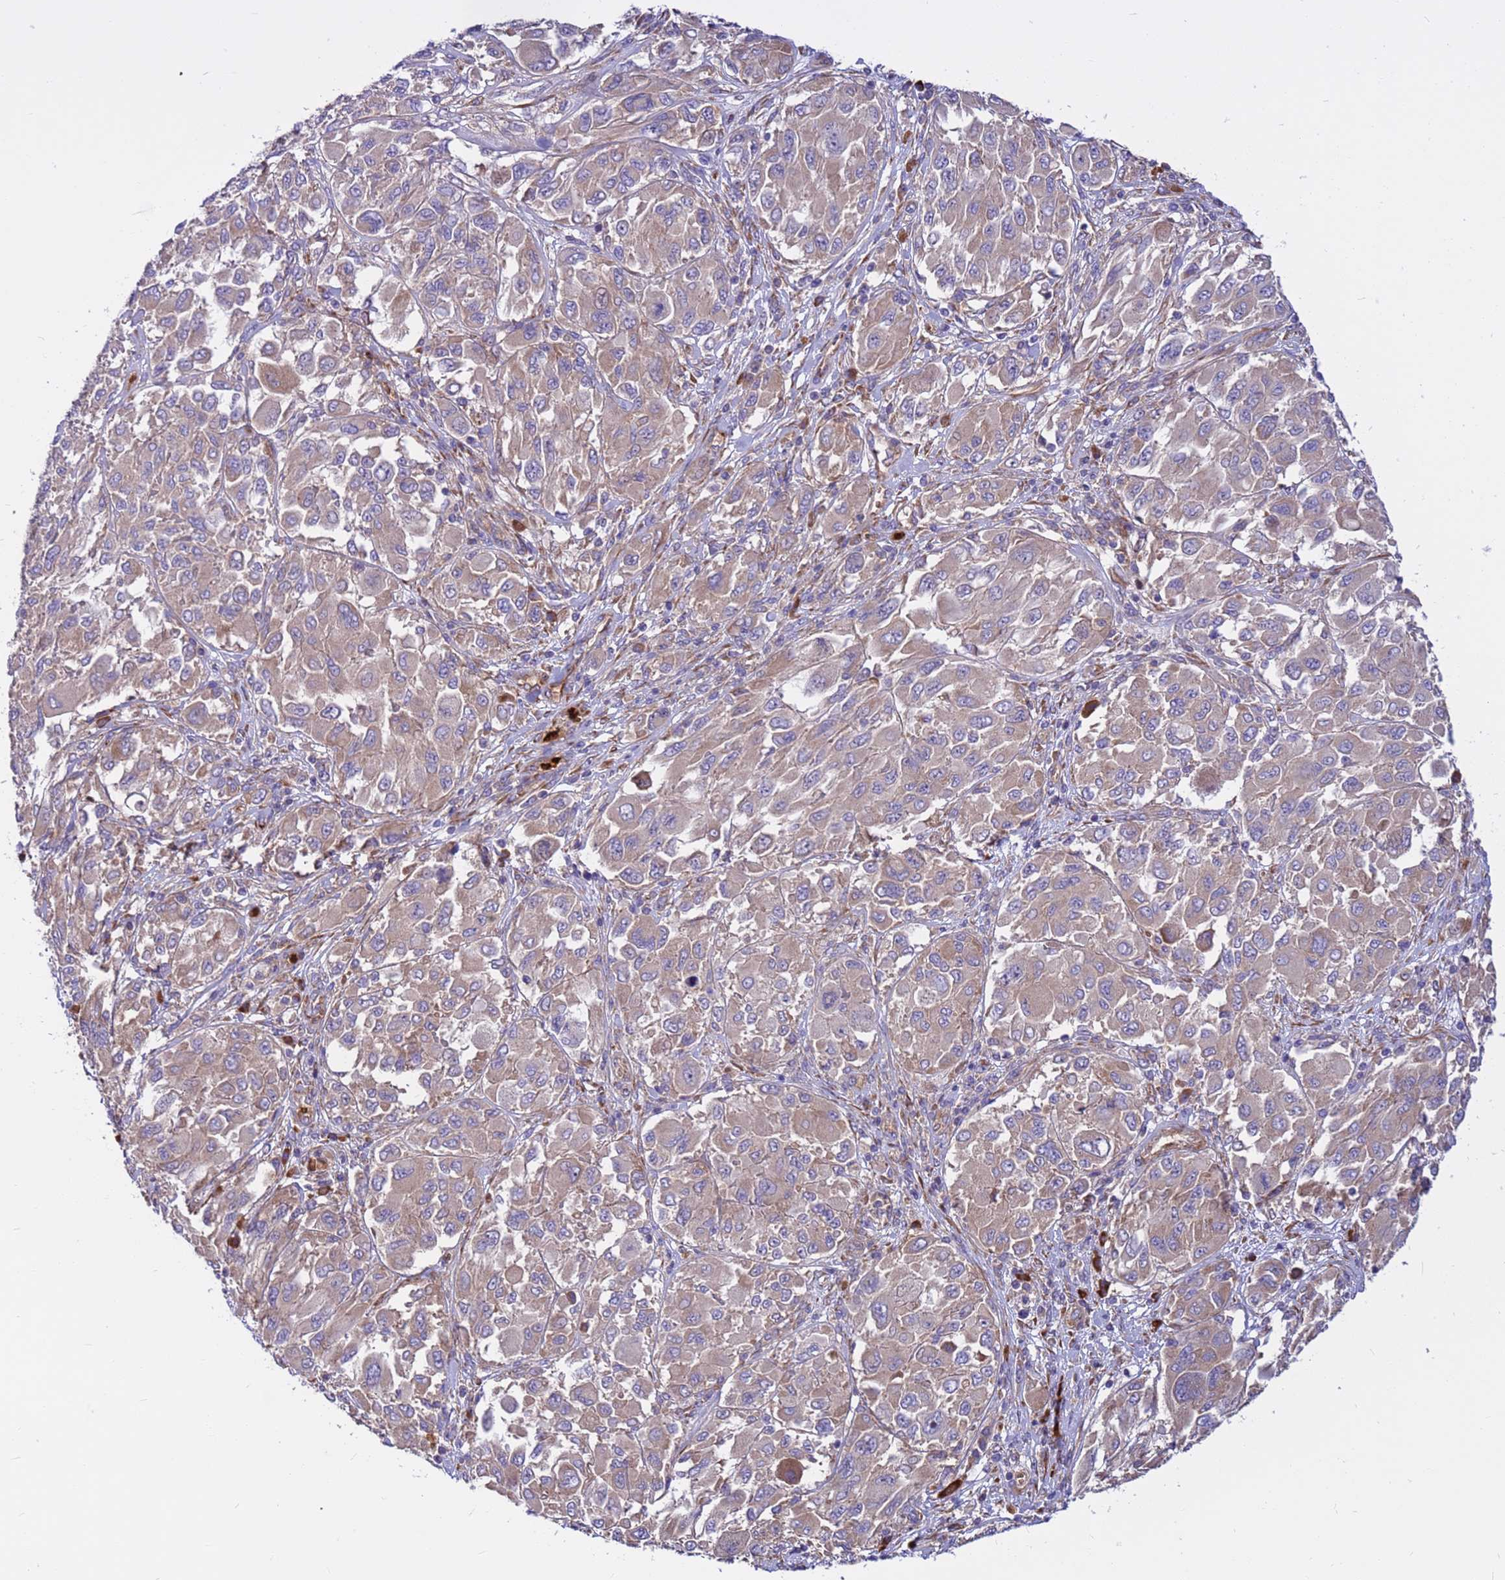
{"staining": {"intensity": "weak", "quantity": "<25%", "location": "cytoplasmic/membranous"}, "tissue": "melanoma", "cell_type": "Tumor cells", "image_type": "cancer", "snomed": [{"axis": "morphology", "description": "Malignant melanoma, NOS"}, {"axis": "topography", "description": "Skin"}], "caption": "This is a micrograph of IHC staining of melanoma, which shows no positivity in tumor cells.", "gene": "ZNF669", "patient": {"sex": "female", "age": 91}}